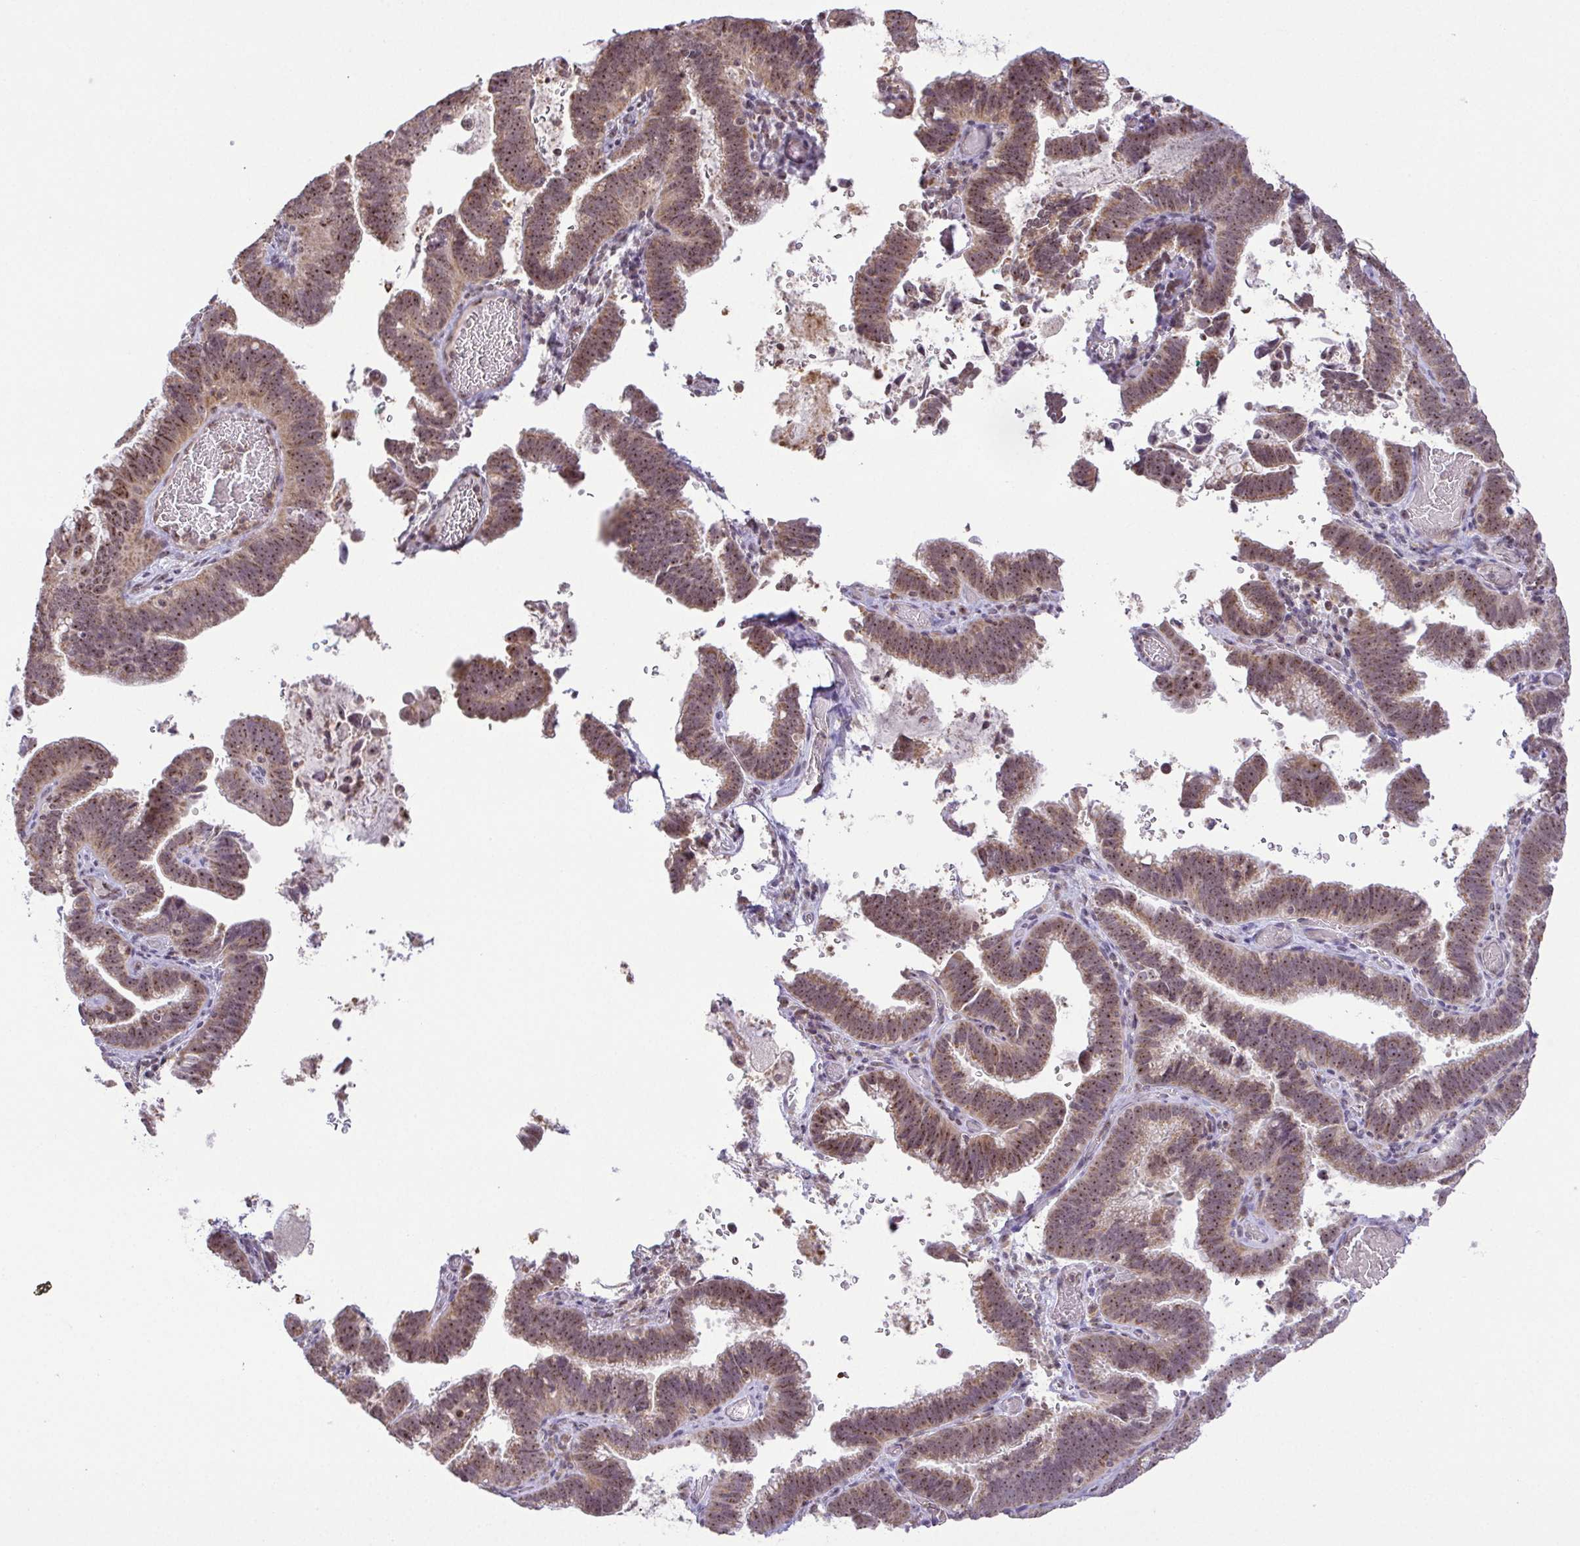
{"staining": {"intensity": "weak", "quantity": ">75%", "location": "cytoplasmic/membranous,nuclear"}, "tissue": "cervical cancer", "cell_type": "Tumor cells", "image_type": "cancer", "snomed": [{"axis": "morphology", "description": "Adenocarcinoma, NOS"}, {"axis": "topography", "description": "Cervix"}], "caption": "There is low levels of weak cytoplasmic/membranous and nuclear positivity in tumor cells of adenocarcinoma (cervical), as demonstrated by immunohistochemical staining (brown color).", "gene": "RSL24D1", "patient": {"sex": "female", "age": 61}}